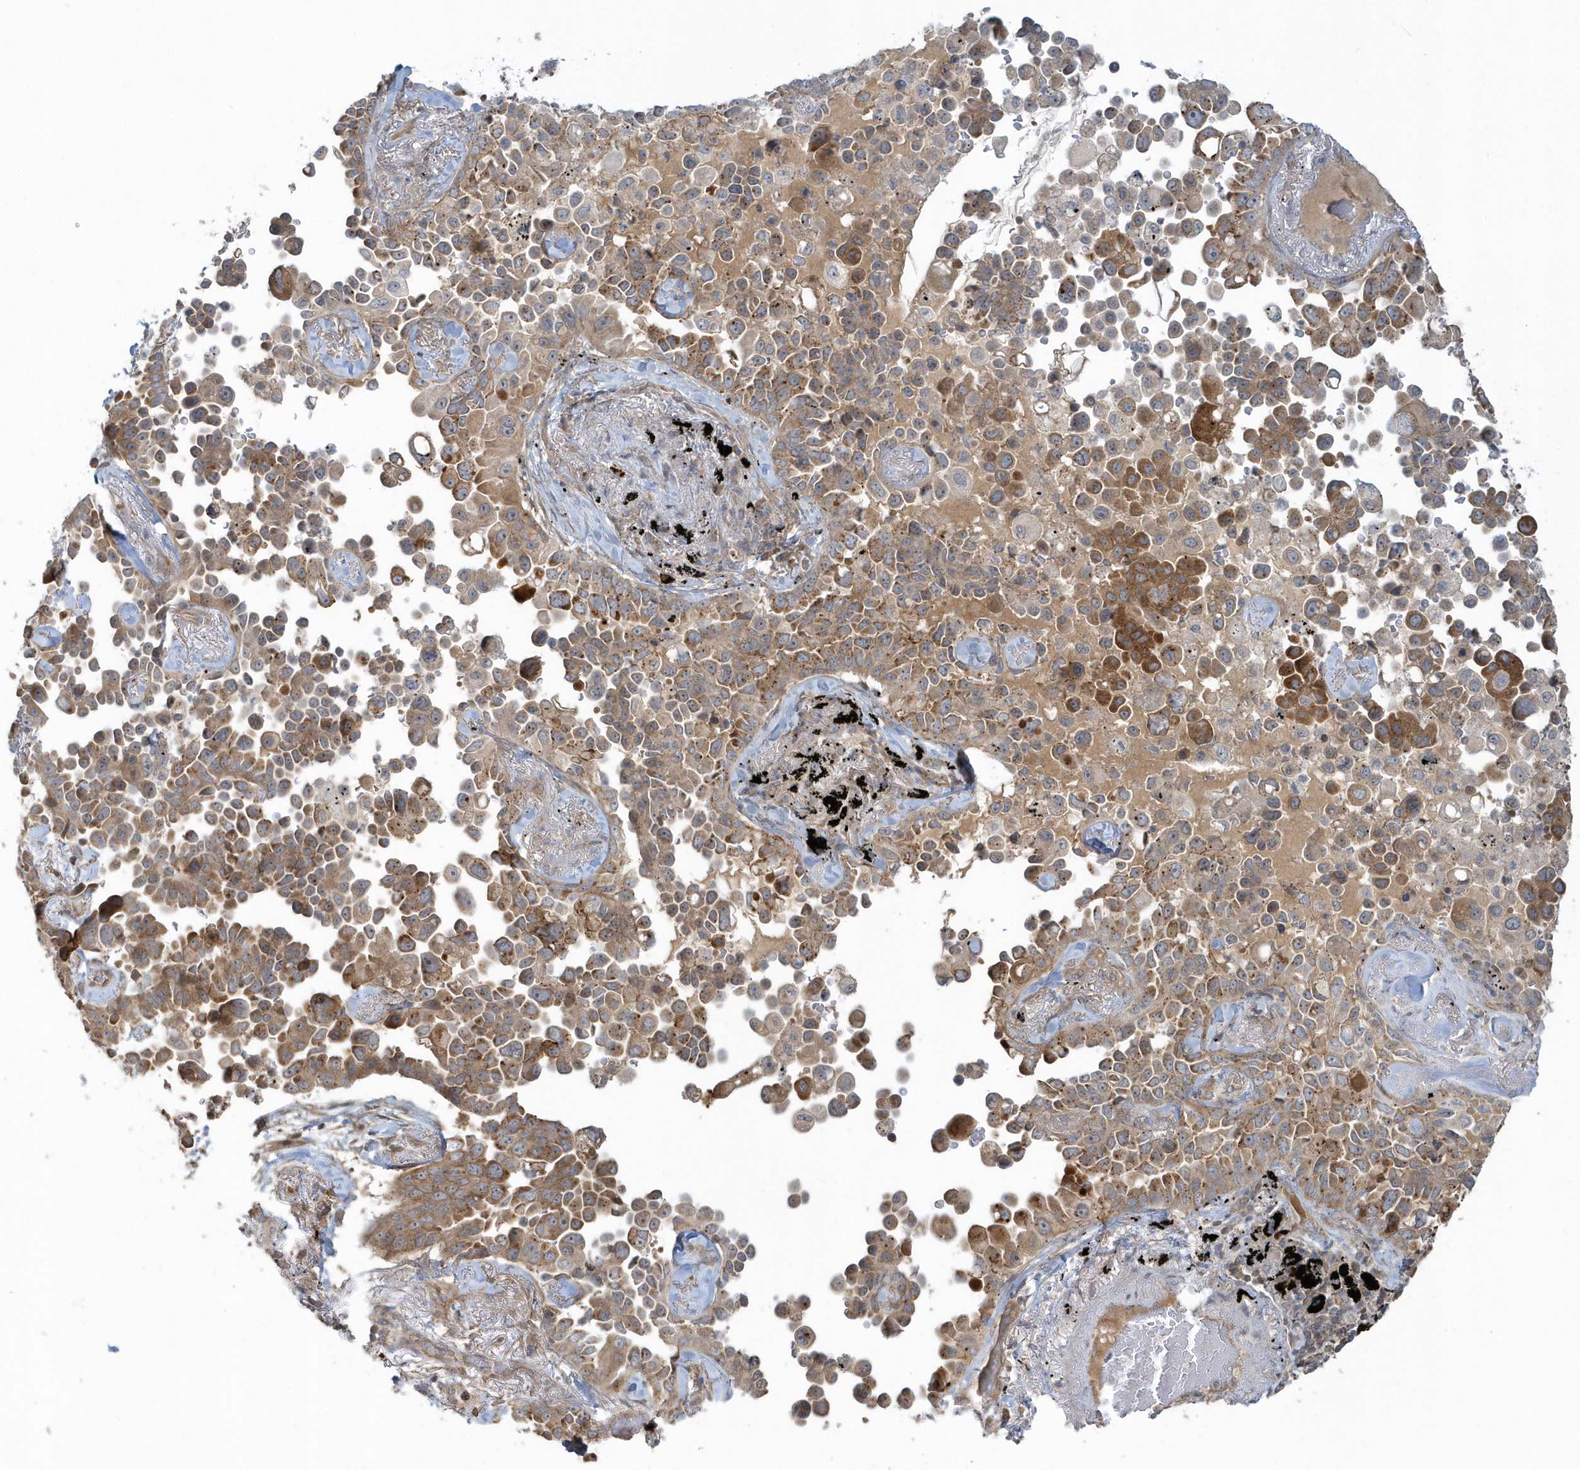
{"staining": {"intensity": "moderate", "quantity": "25%-75%", "location": "cytoplasmic/membranous"}, "tissue": "lung cancer", "cell_type": "Tumor cells", "image_type": "cancer", "snomed": [{"axis": "morphology", "description": "Adenocarcinoma, NOS"}, {"axis": "topography", "description": "Lung"}], "caption": "Tumor cells demonstrate medium levels of moderate cytoplasmic/membranous staining in about 25%-75% of cells in adenocarcinoma (lung).", "gene": "STIM2", "patient": {"sex": "female", "age": 67}}